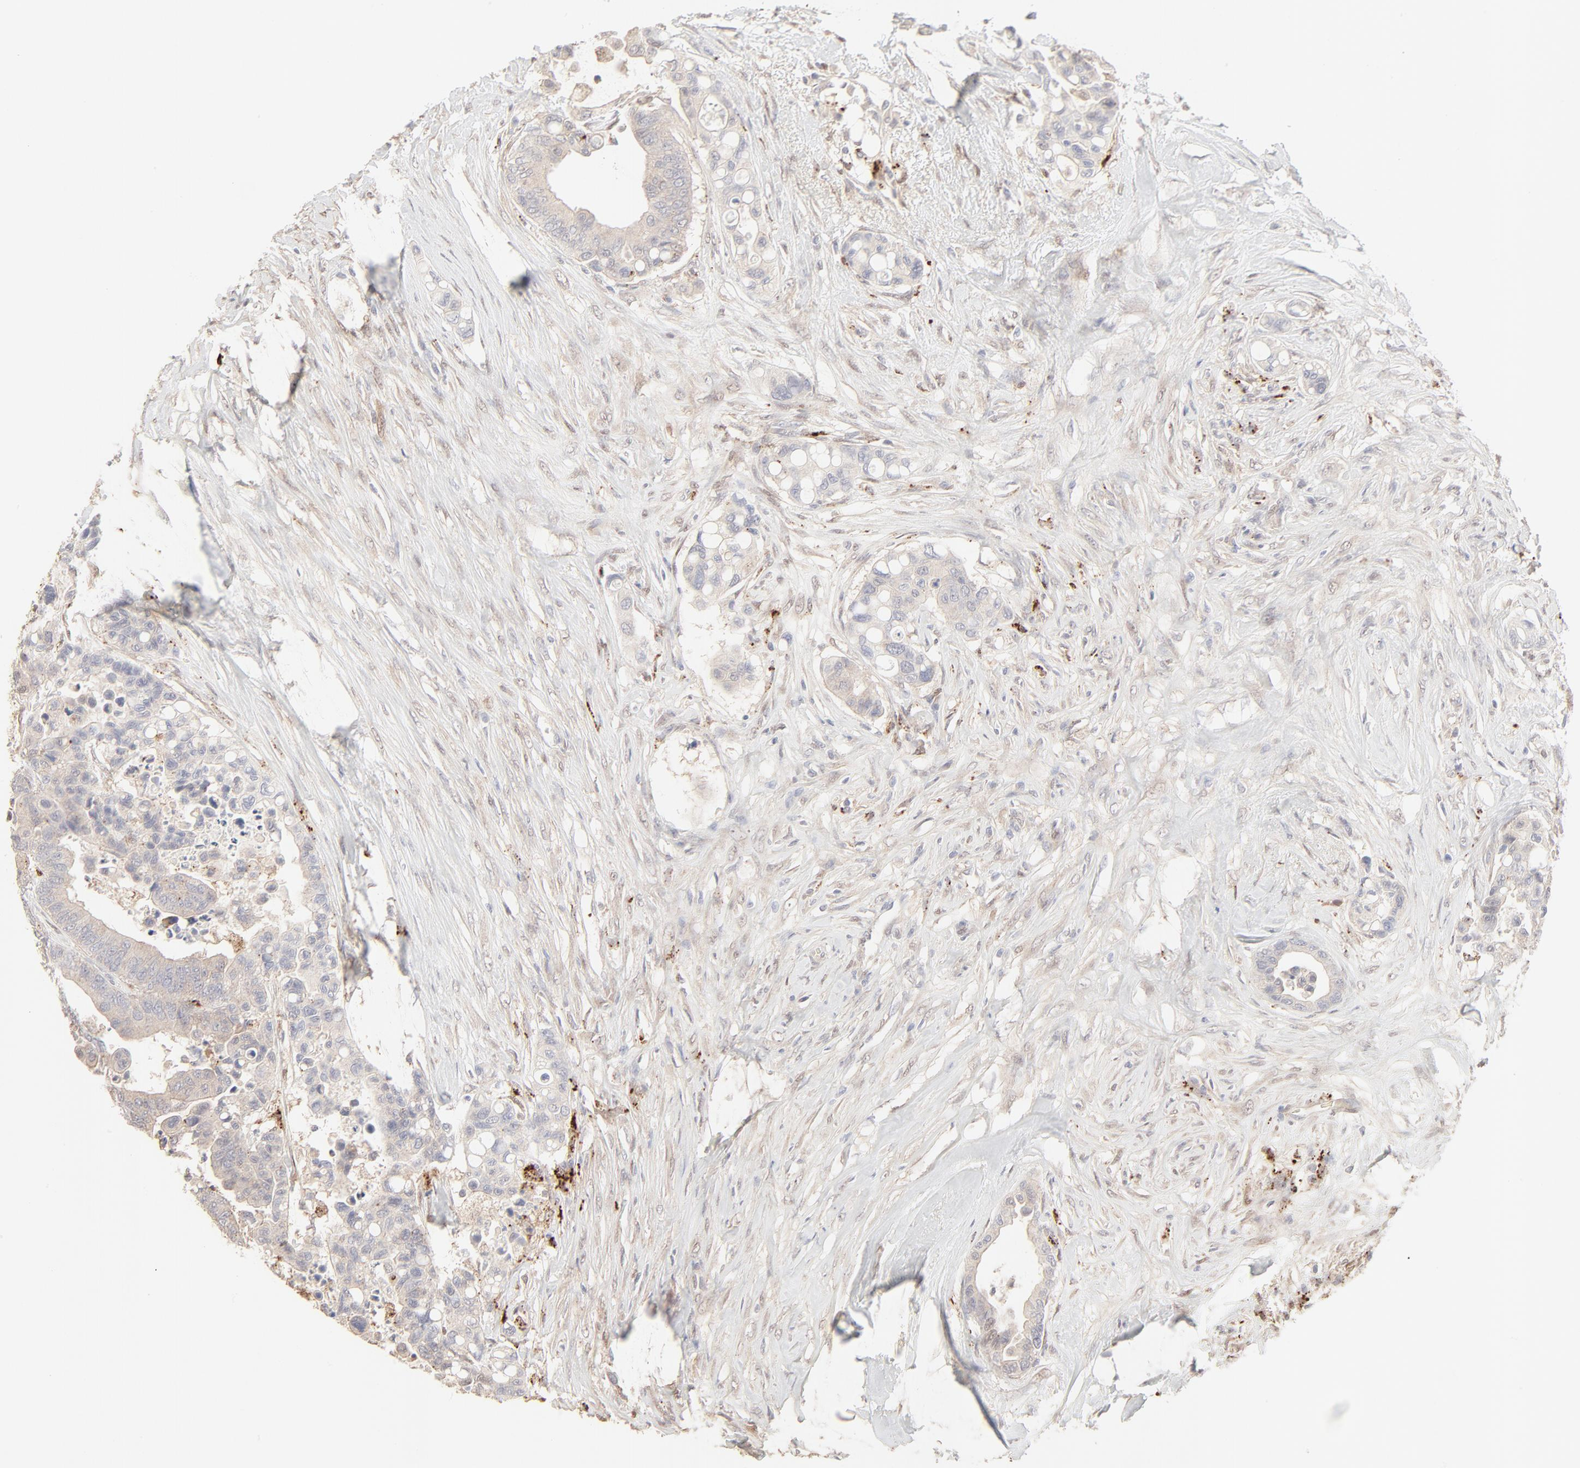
{"staining": {"intensity": "weak", "quantity": "25%-75%", "location": "cytoplasmic/membranous"}, "tissue": "colorectal cancer", "cell_type": "Tumor cells", "image_type": "cancer", "snomed": [{"axis": "morphology", "description": "Adenocarcinoma, NOS"}, {"axis": "topography", "description": "Colon"}], "caption": "Tumor cells display low levels of weak cytoplasmic/membranous expression in about 25%-75% of cells in human colorectal cancer.", "gene": "LGALS2", "patient": {"sex": "male", "age": 82}}